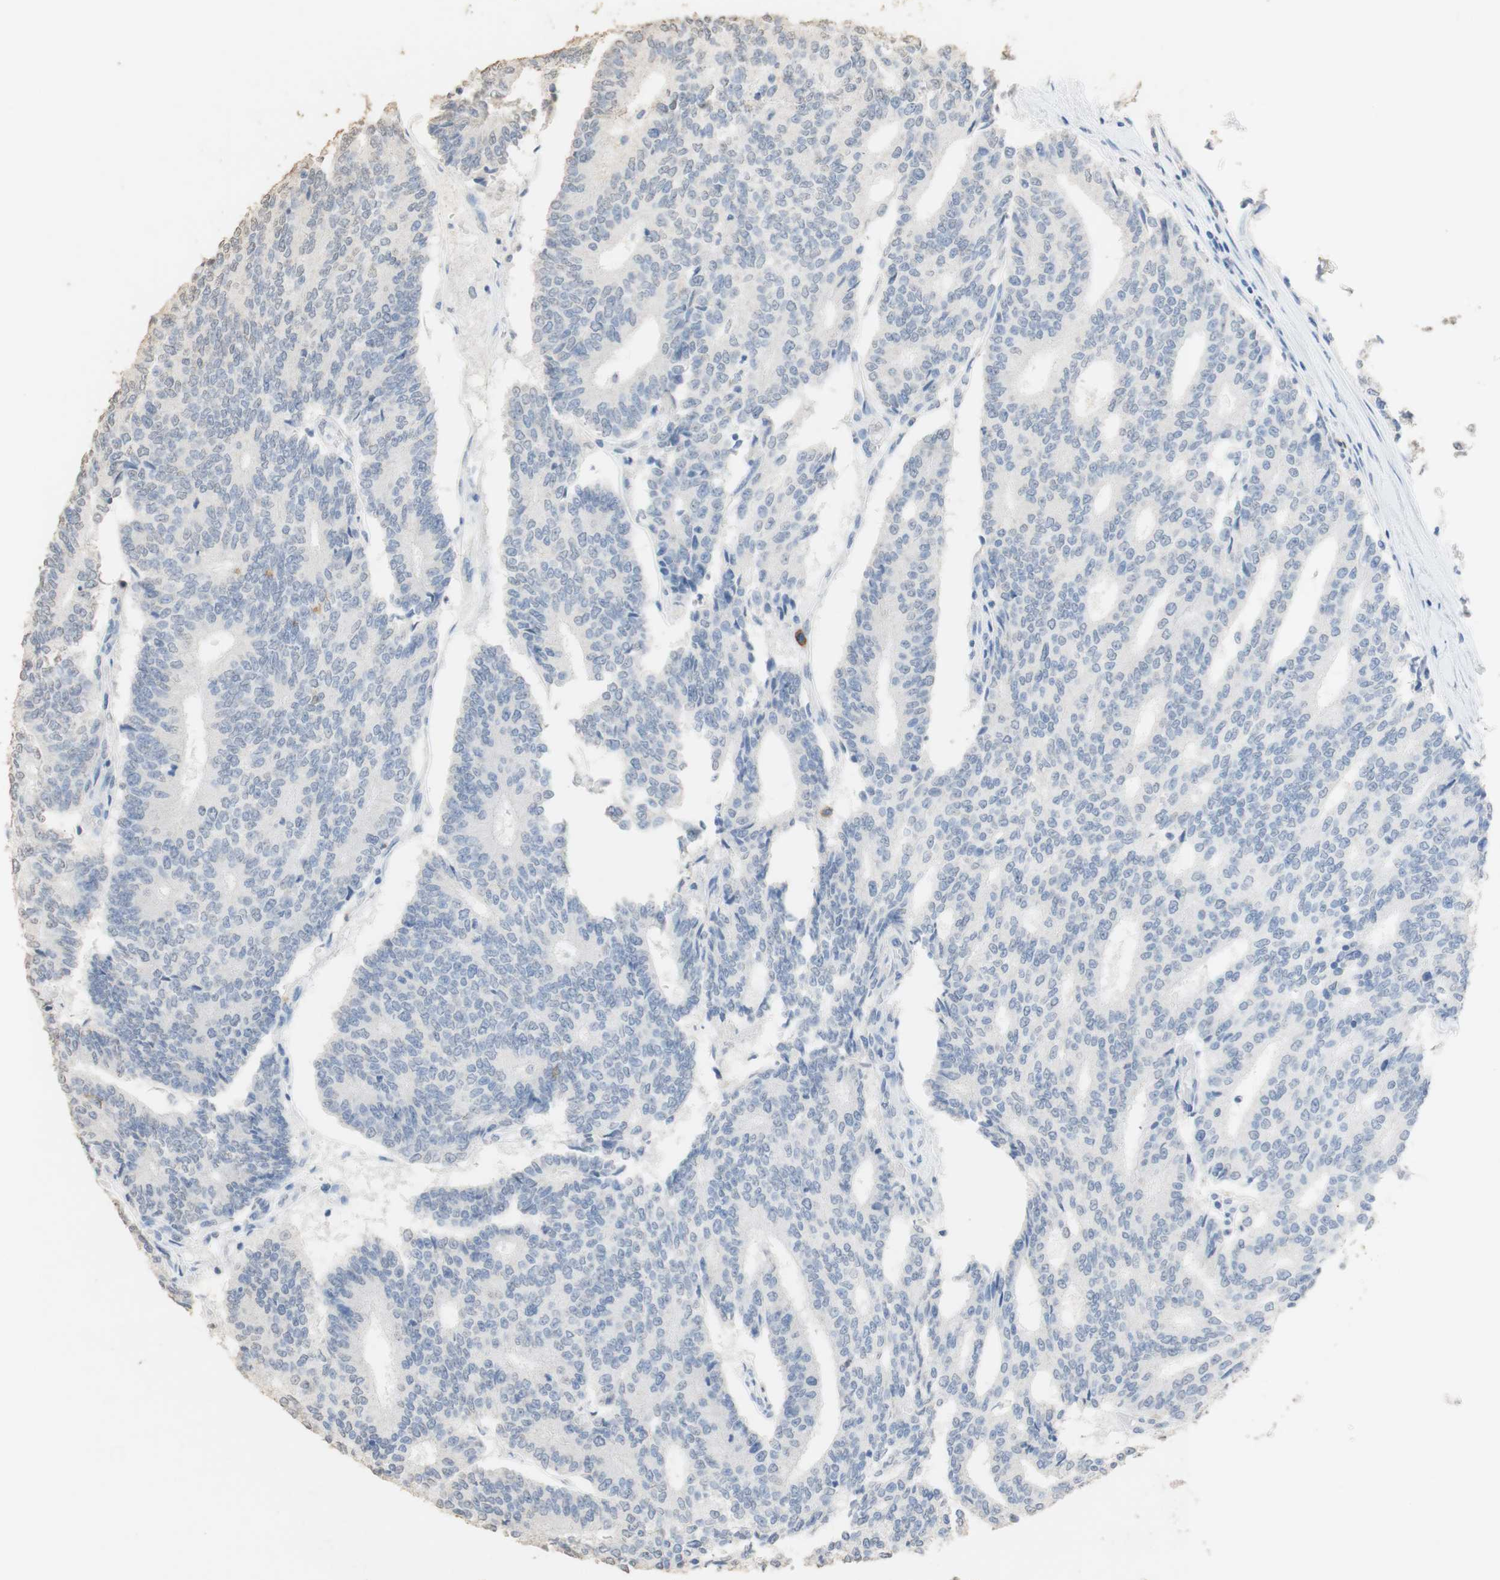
{"staining": {"intensity": "negative", "quantity": "none", "location": "none"}, "tissue": "prostate cancer", "cell_type": "Tumor cells", "image_type": "cancer", "snomed": [{"axis": "morphology", "description": "Normal tissue, NOS"}, {"axis": "morphology", "description": "Adenocarcinoma, High grade"}, {"axis": "topography", "description": "Prostate"}, {"axis": "topography", "description": "Seminal veicle"}], "caption": "IHC micrograph of prostate adenocarcinoma (high-grade) stained for a protein (brown), which displays no expression in tumor cells.", "gene": "L1CAM", "patient": {"sex": "male", "age": 55}}